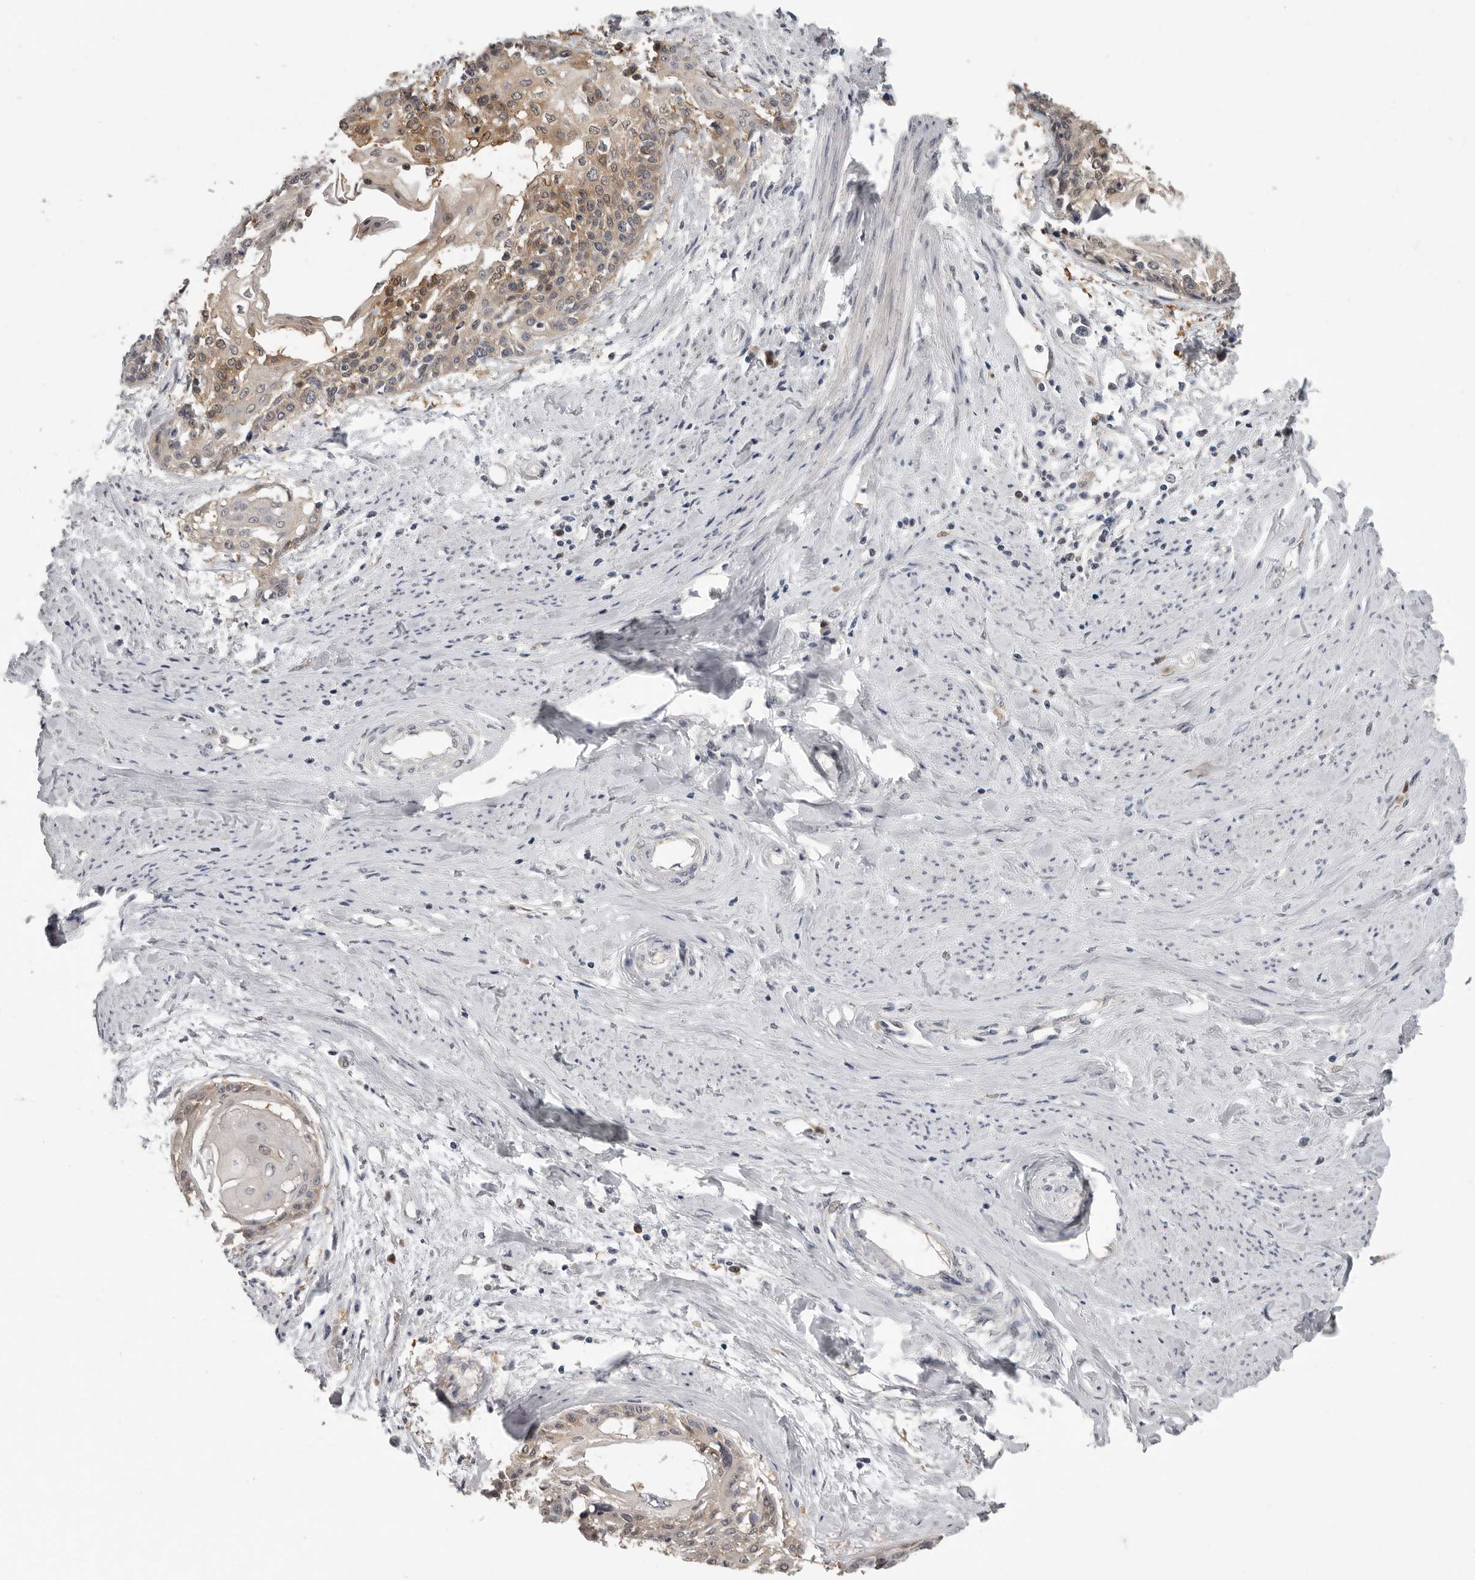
{"staining": {"intensity": "moderate", "quantity": "25%-75%", "location": "cytoplasmic/membranous"}, "tissue": "cervical cancer", "cell_type": "Tumor cells", "image_type": "cancer", "snomed": [{"axis": "morphology", "description": "Squamous cell carcinoma, NOS"}, {"axis": "topography", "description": "Cervix"}], "caption": "Immunohistochemical staining of human squamous cell carcinoma (cervical) displays moderate cytoplasmic/membranous protein positivity in about 25%-75% of tumor cells. (Stains: DAB (3,3'-diaminobenzidine) in brown, nuclei in blue, Microscopy: brightfield microscopy at high magnification).", "gene": "RALGPS2", "patient": {"sex": "female", "age": 57}}